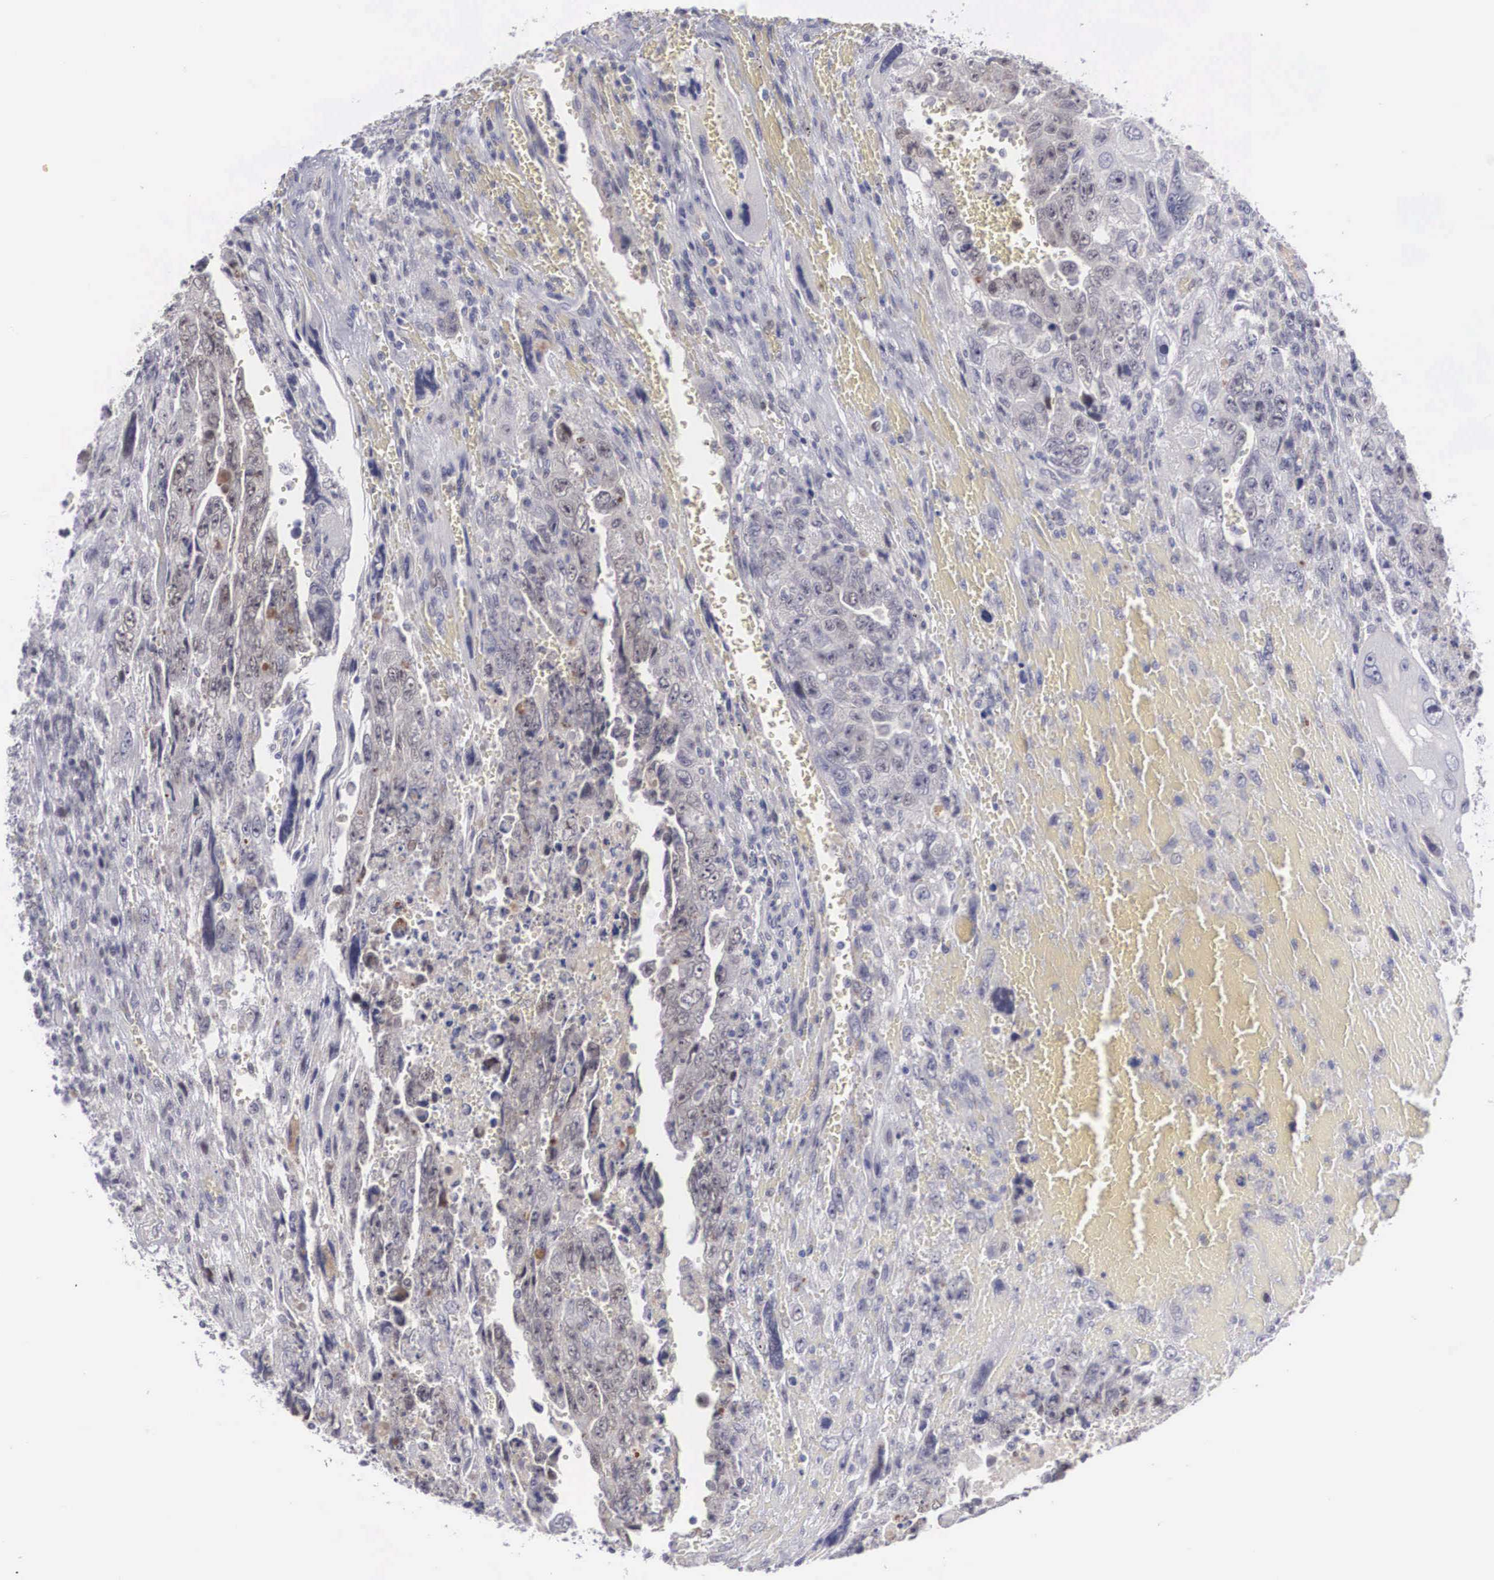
{"staining": {"intensity": "weak", "quantity": "<25%", "location": "cytoplasmic/membranous,nuclear"}, "tissue": "testis cancer", "cell_type": "Tumor cells", "image_type": "cancer", "snomed": [{"axis": "morphology", "description": "Carcinoma, Embryonal, NOS"}, {"axis": "topography", "description": "Testis"}], "caption": "Tumor cells are negative for protein expression in human testis embryonal carcinoma. (Immunohistochemistry, brightfield microscopy, high magnification).", "gene": "RBPJ", "patient": {"sex": "male", "age": 28}}